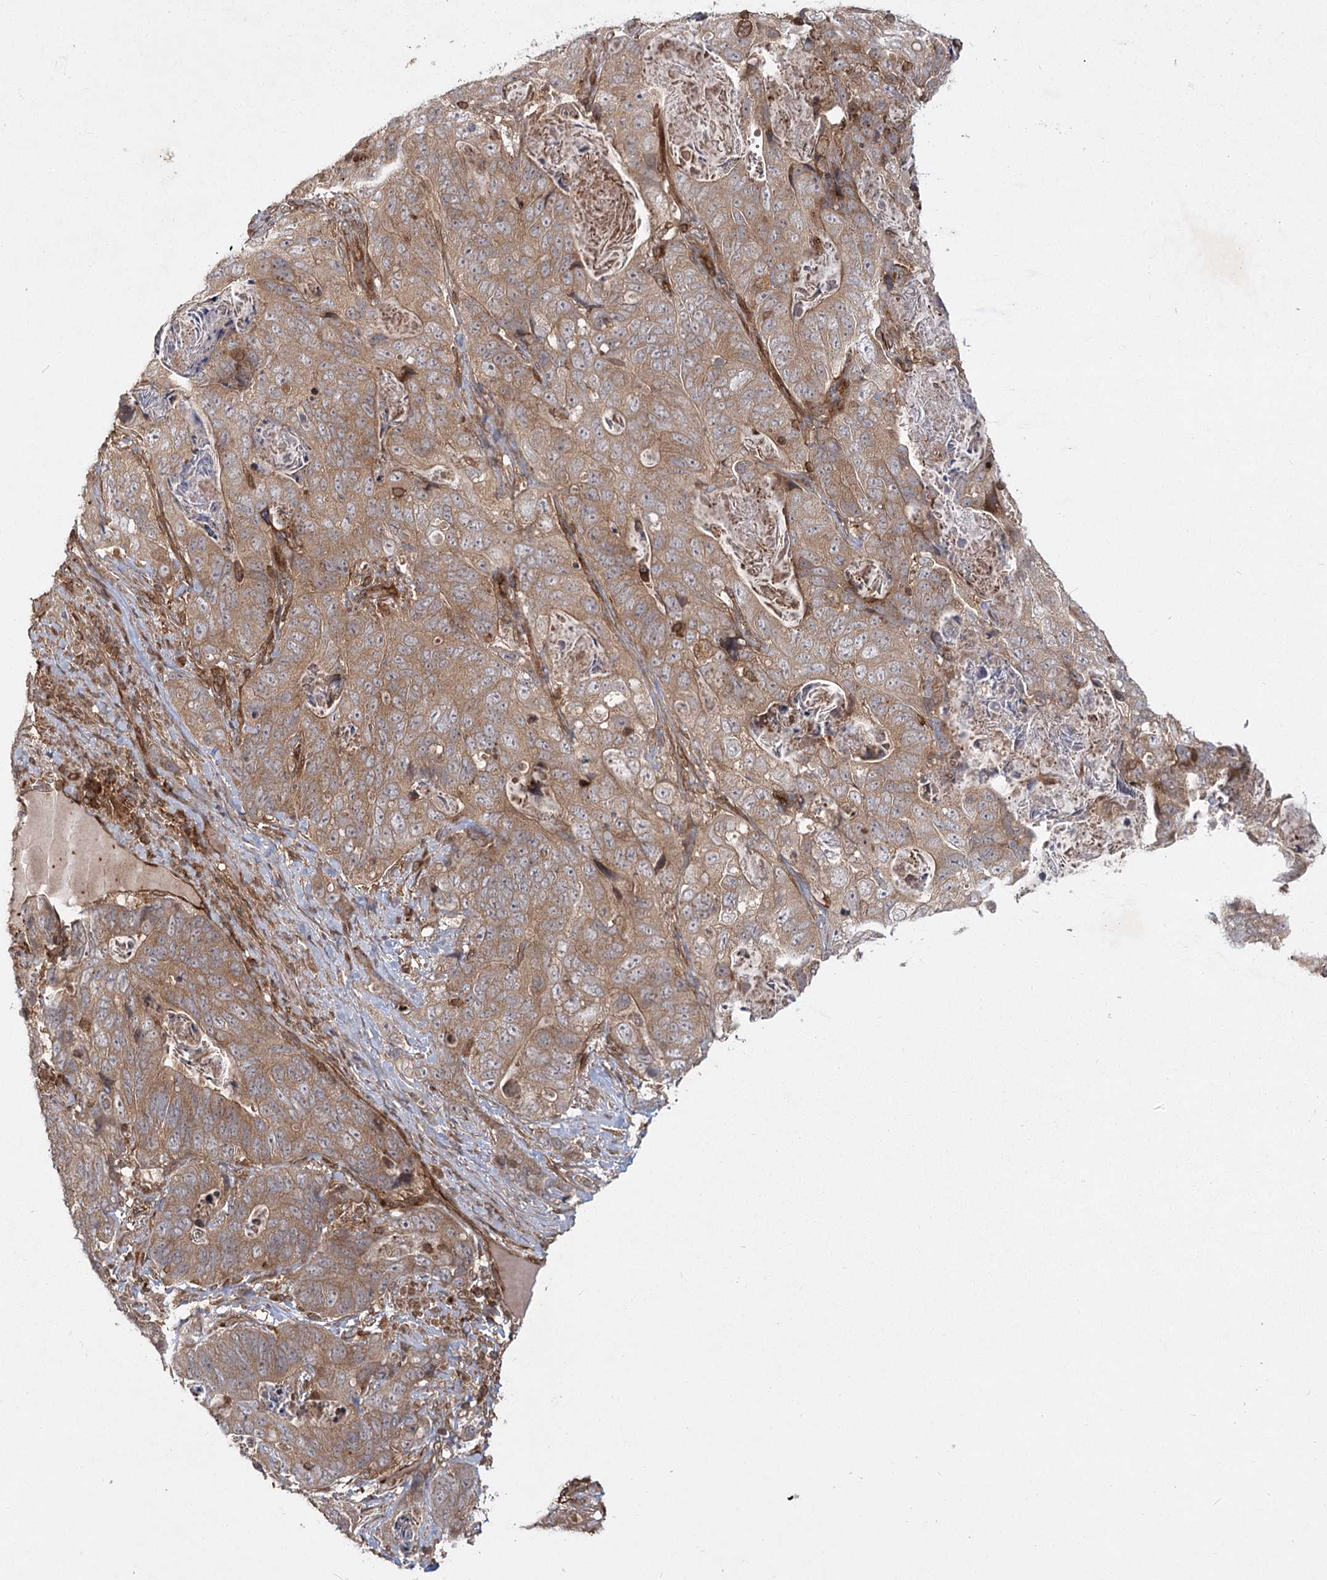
{"staining": {"intensity": "moderate", "quantity": ">75%", "location": "cytoplasmic/membranous"}, "tissue": "stomach cancer", "cell_type": "Tumor cells", "image_type": "cancer", "snomed": [{"axis": "morphology", "description": "Normal tissue, NOS"}, {"axis": "morphology", "description": "Adenocarcinoma, NOS"}, {"axis": "topography", "description": "Stomach"}], "caption": "Immunohistochemical staining of stomach adenocarcinoma demonstrates medium levels of moderate cytoplasmic/membranous protein expression in approximately >75% of tumor cells. The staining was performed using DAB (3,3'-diaminobenzidine), with brown indicating positive protein expression. Nuclei are stained blue with hematoxylin.", "gene": "MDFIC", "patient": {"sex": "female", "age": 89}}